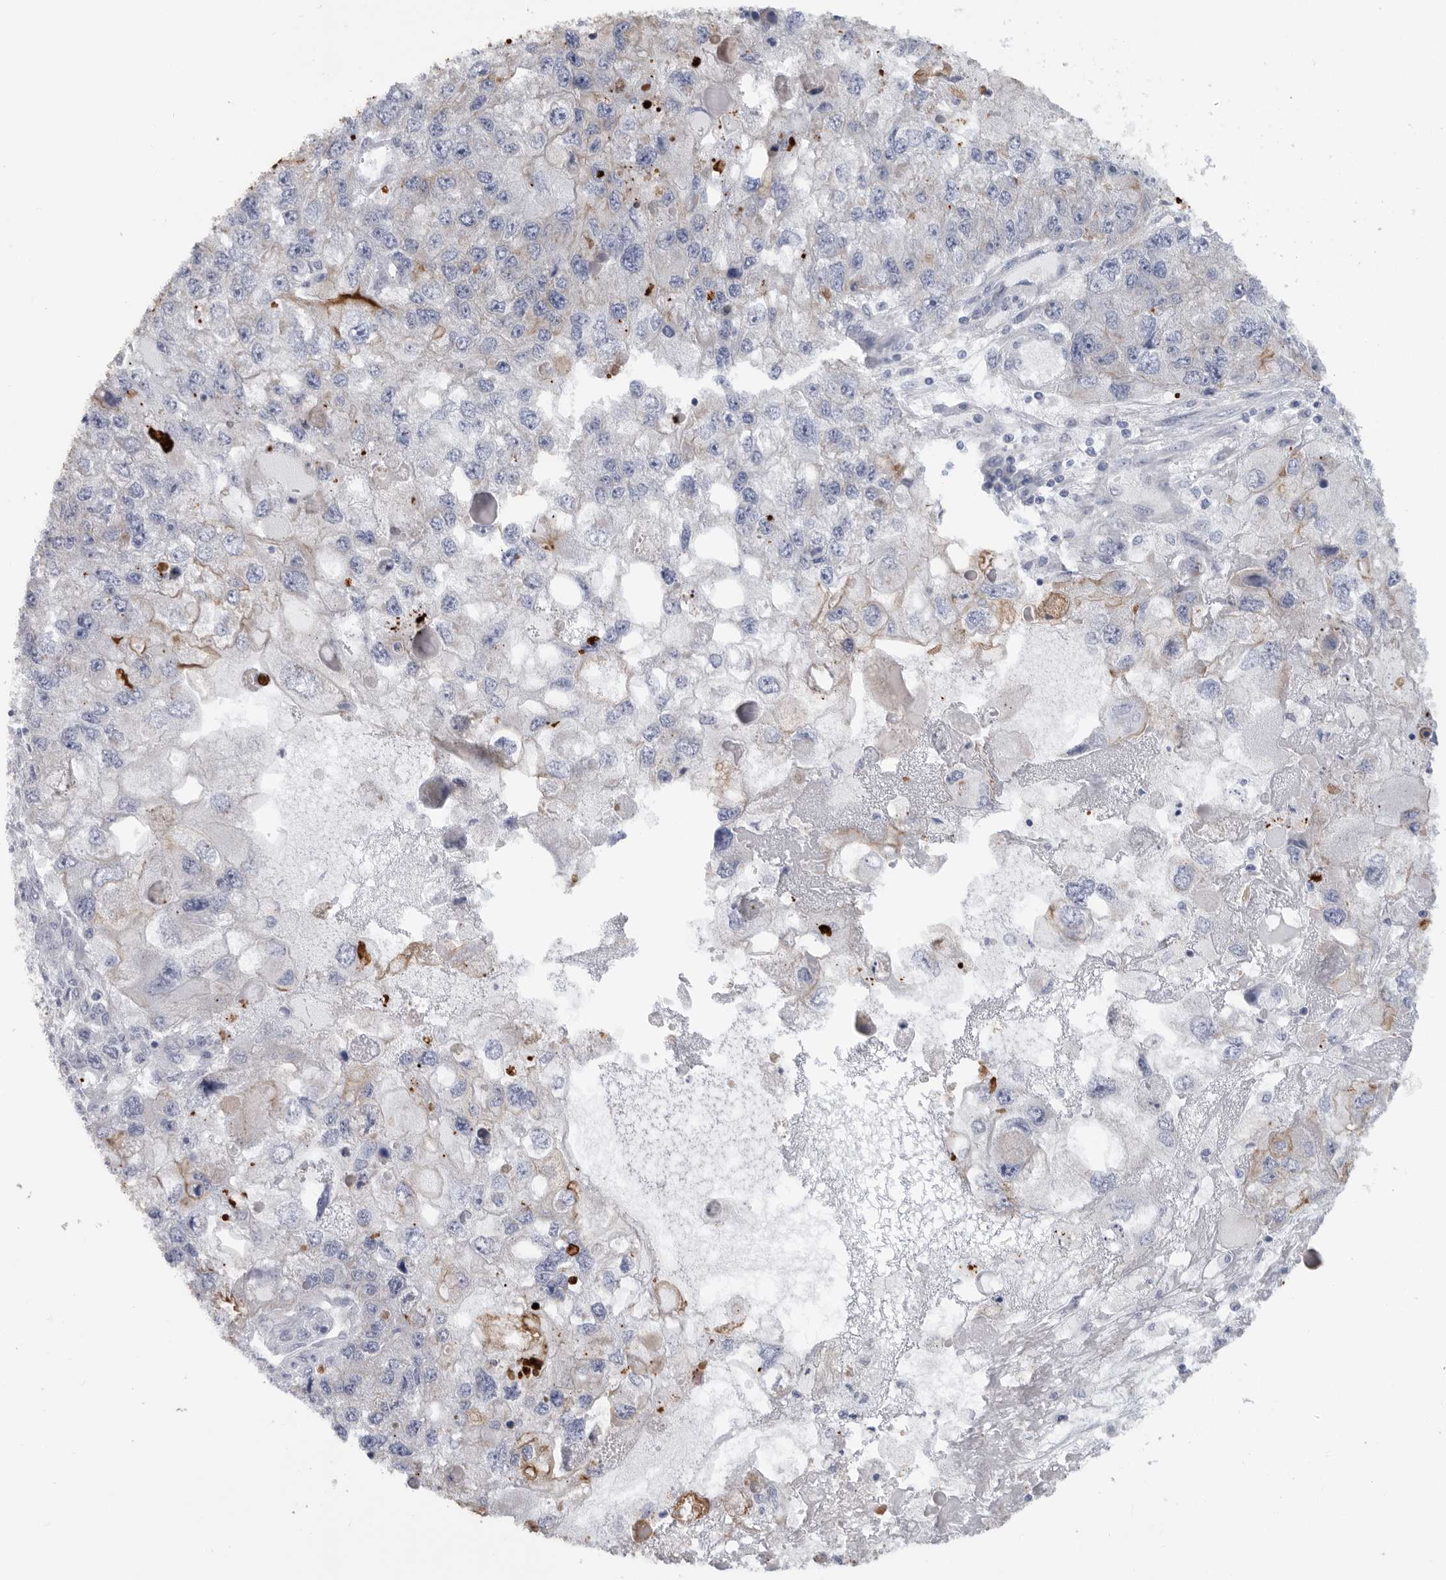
{"staining": {"intensity": "moderate", "quantity": "25%-75%", "location": "cytoplasmic/membranous"}, "tissue": "endometrial cancer", "cell_type": "Tumor cells", "image_type": "cancer", "snomed": [{"axis": "morphology", "description": "Adenocarcinoma, NOS"}, {"axis": "topography", "description": "Endometrium"}], "caption": "This photomicrograph demonstrates IHC staining of human endometrial cancer, with medium moderate cytoplasmic/membranous expression in approximately 25%-75% of tumor cells.", "gene": "MTFR1L", "patient": {"sex": "female", "age": 49}}